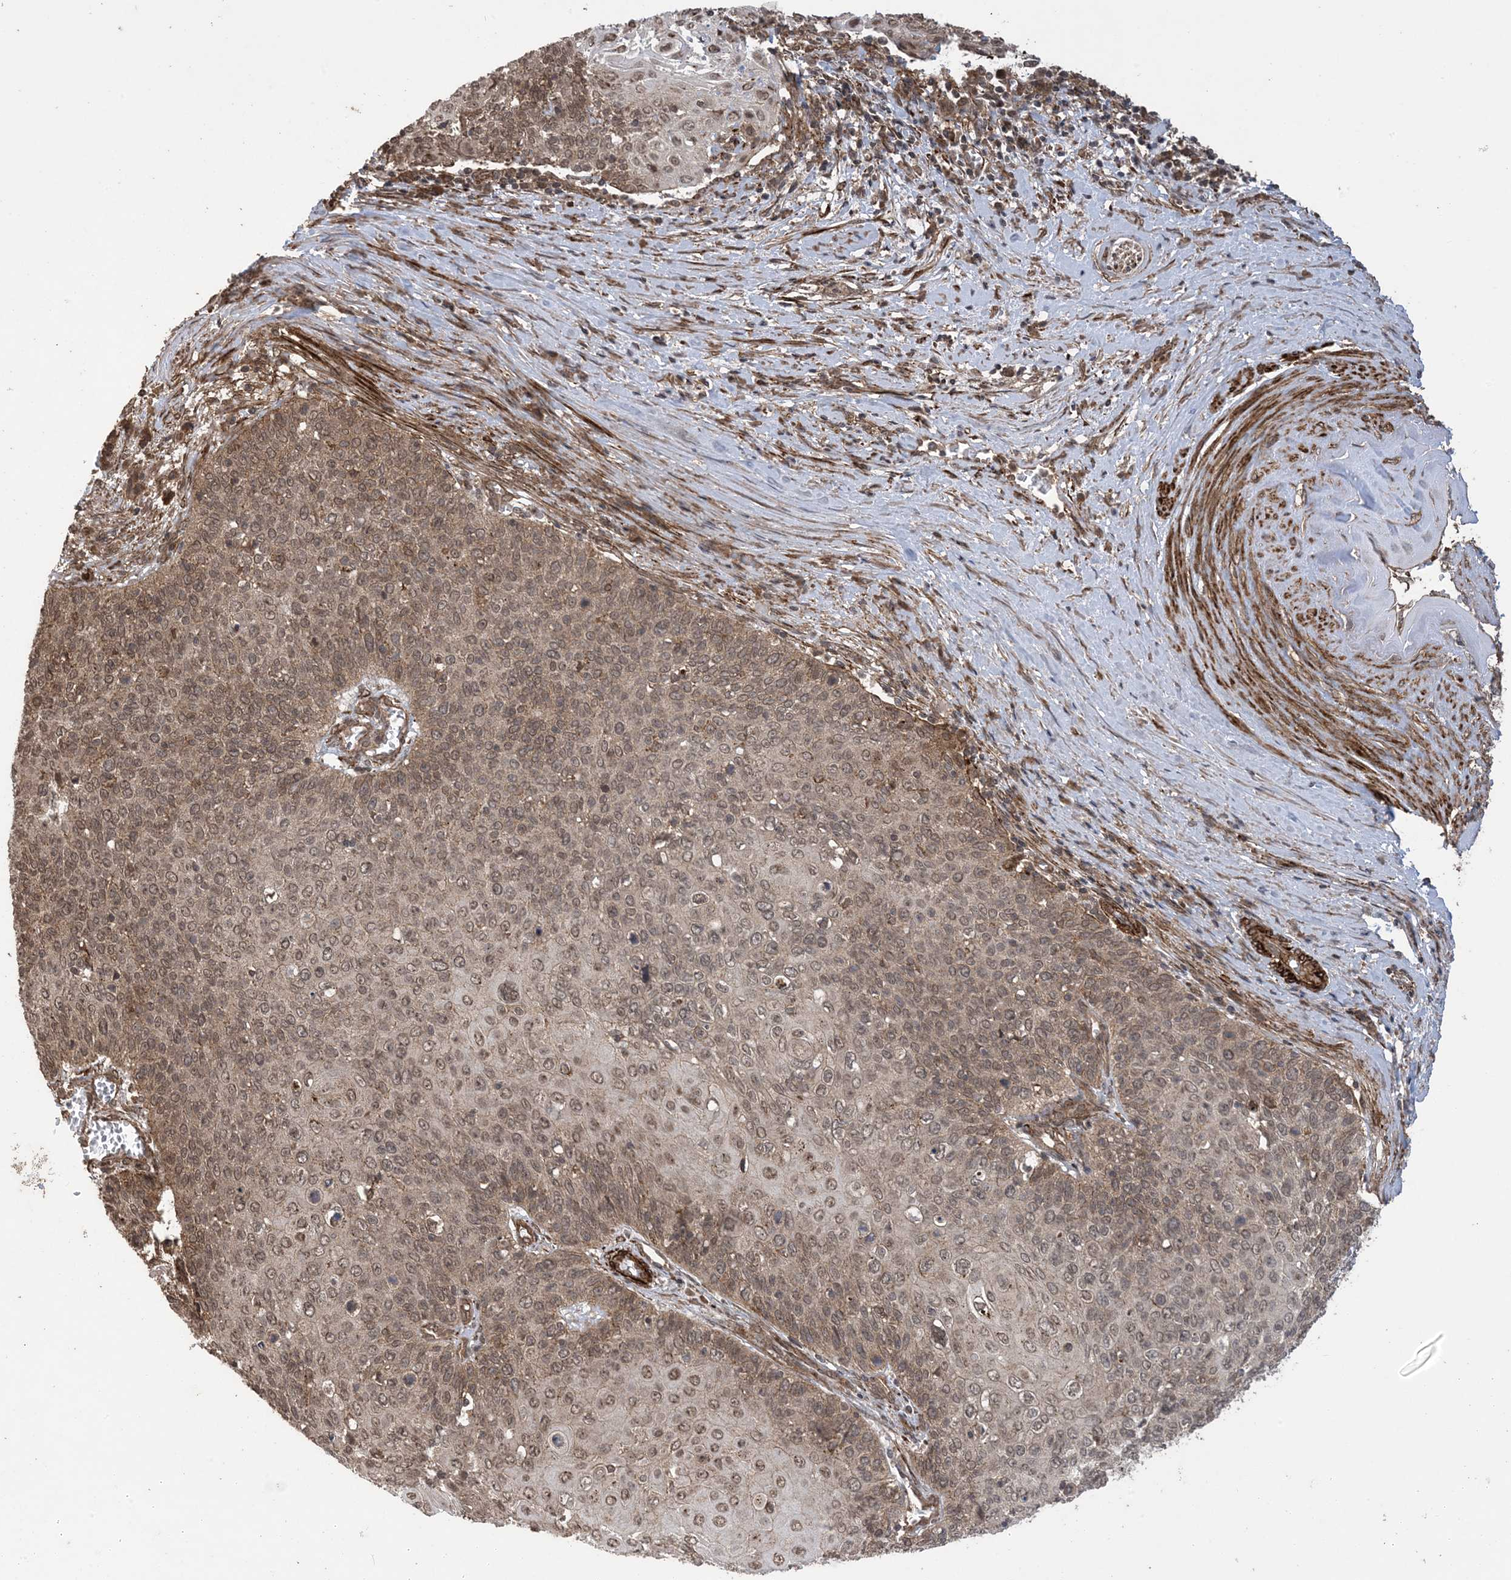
{"staining": {"intensity": "moderate", "quantity": ">75%", "location": "cytoplasmic/membranous,nuclear"}, "tissue": "cervical cancer", "cell_type": "Tumor cells", "image_type": "cancer", "snomed": [{"axis": "morphology", "description": "Squamous cell carcinoma, NOS"}, {"axis": "topography", "description": "Cervix"}], "caption": "Human cervical cancer (squamous cell carcinoma) stained for a protein (brown) displays moderate cytoplasmic/membranous and nuclear positive positivity in approximately >75% of tumor cells.", "gene": "ZNF511", "patient": {"sex": "female", "age": 39}}